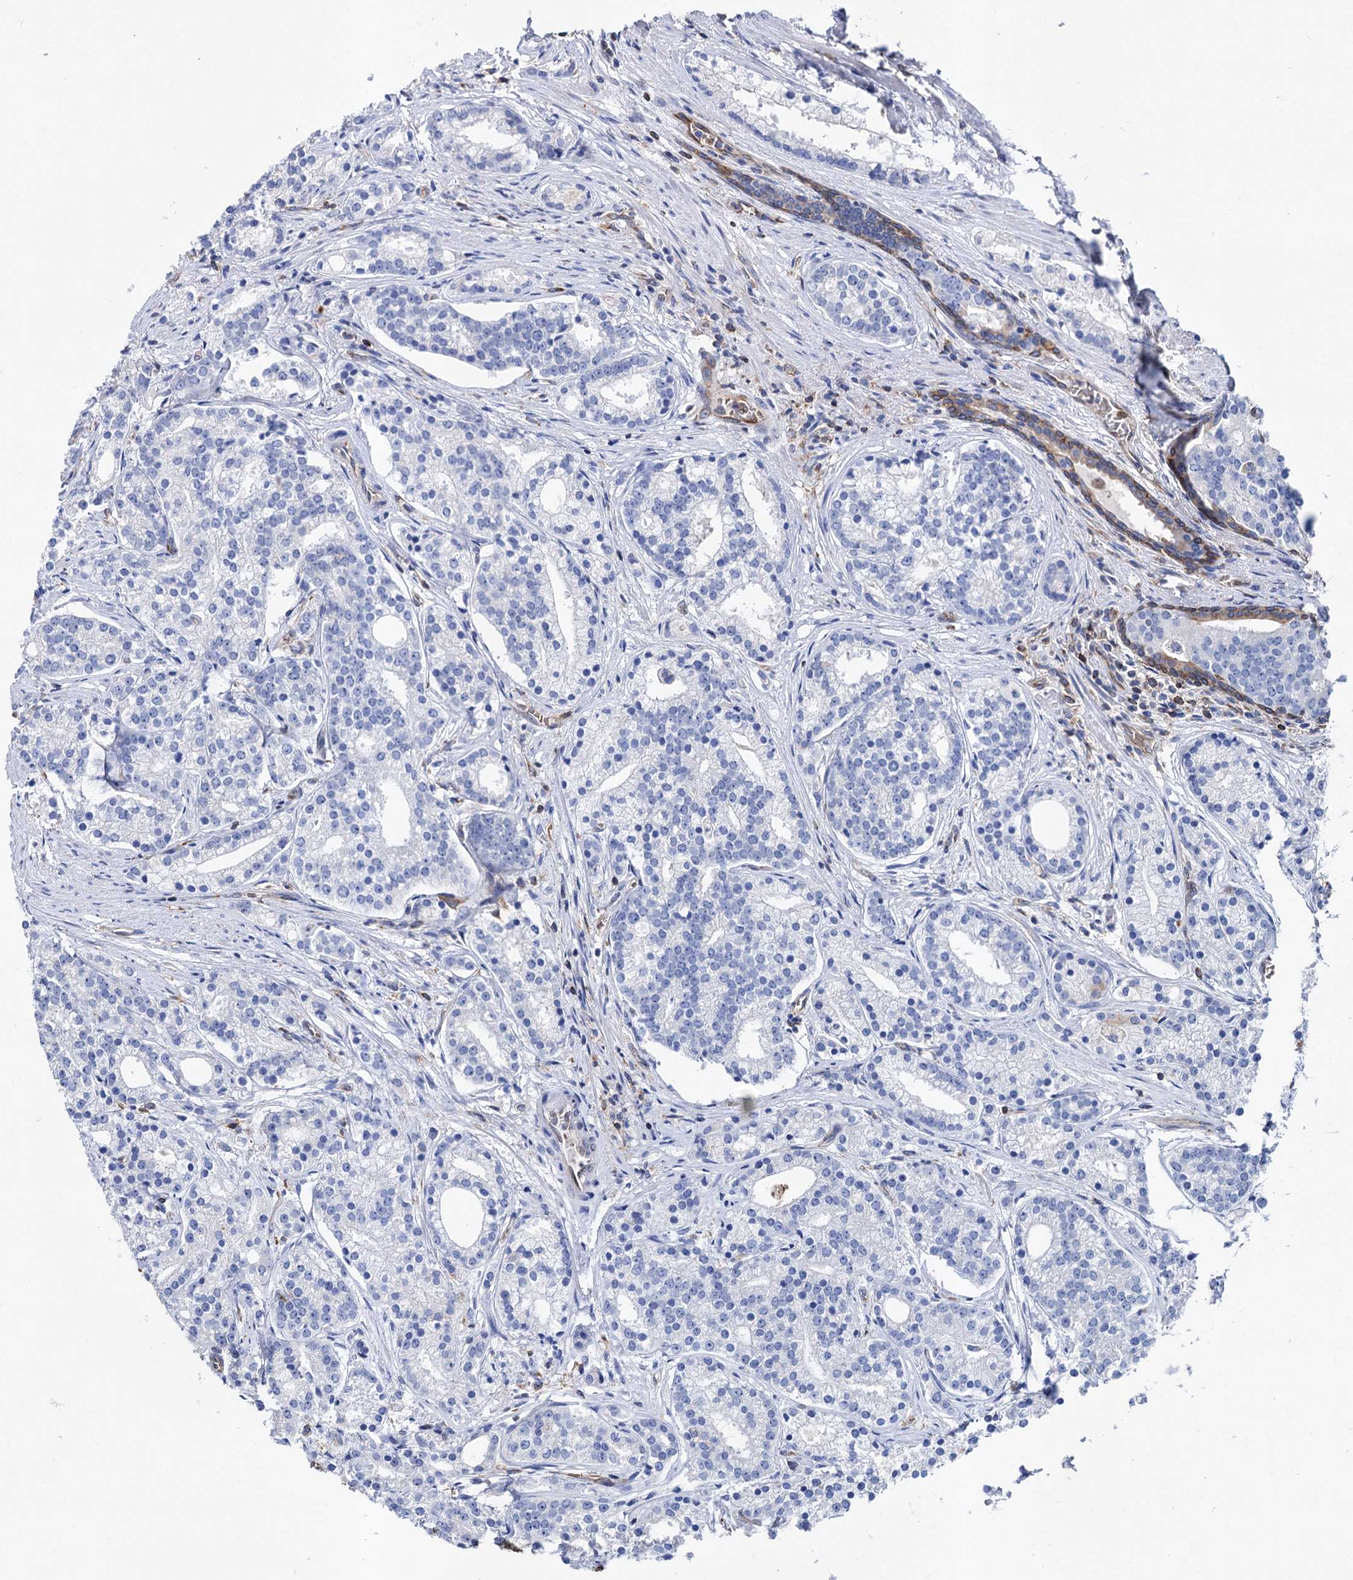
{"staining": {"intensity": "negative", "quantity": "none", "location": "none"}, "tissue": "prostate cancer", "cell_type": "Tumor cells", "image_type": "cancer", "snomed": [{"axis": "morphology", "description": "Adenocarcinoma, Low grade"}, {"axis": "topography", "description": "Prostate"}], "caption": "Protein analysis of prostate cancer demonstrates no significant staining in tumor cells.", "gene": "STING1", "patient": {"sex": "male", "age": 71}}